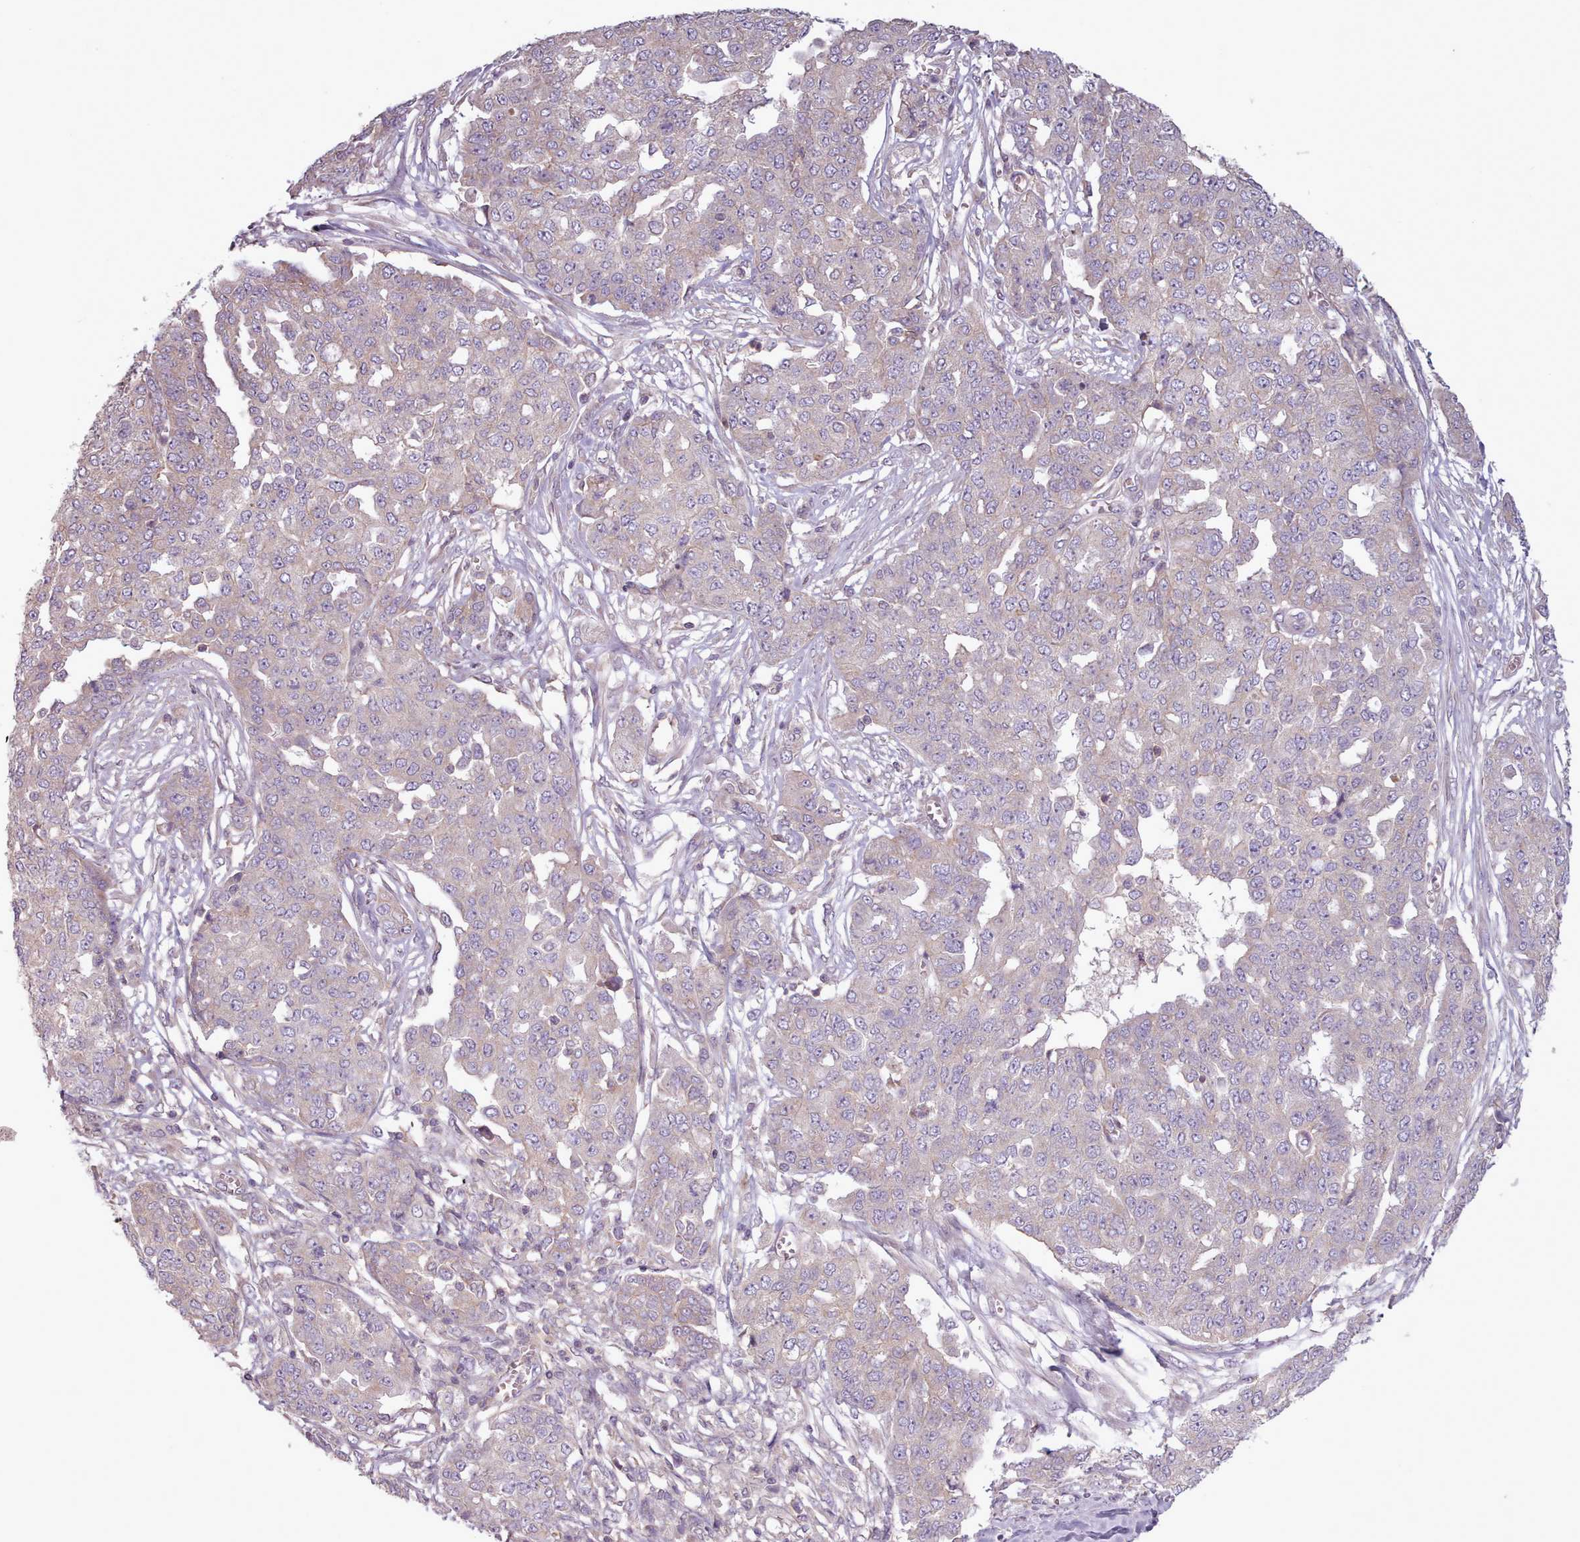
{"staining": {"intensity": "negative", "quantity": "none", "location": "none"}, "tissue": "ovarian cancer", "cell_type": "Tumor cells", "image_type": "cancer", "snomed": [{"axis": "morphology", "description": "Cystadenocarcinoma, serous, NOS"}, {"axis": "topography", "description": "Soft tissue"}, {"axis": "topography", "description": "Ovary"}], "caption": "Protein analysis of ovarian cancer exhibits no significant expression in tumor cells. (DAB (3,3'-diaminobenzidine) IHC with hematoxylin counter stain).", "gene": "NT5DC2", "patient": {"sex": "female", "age": 57}}